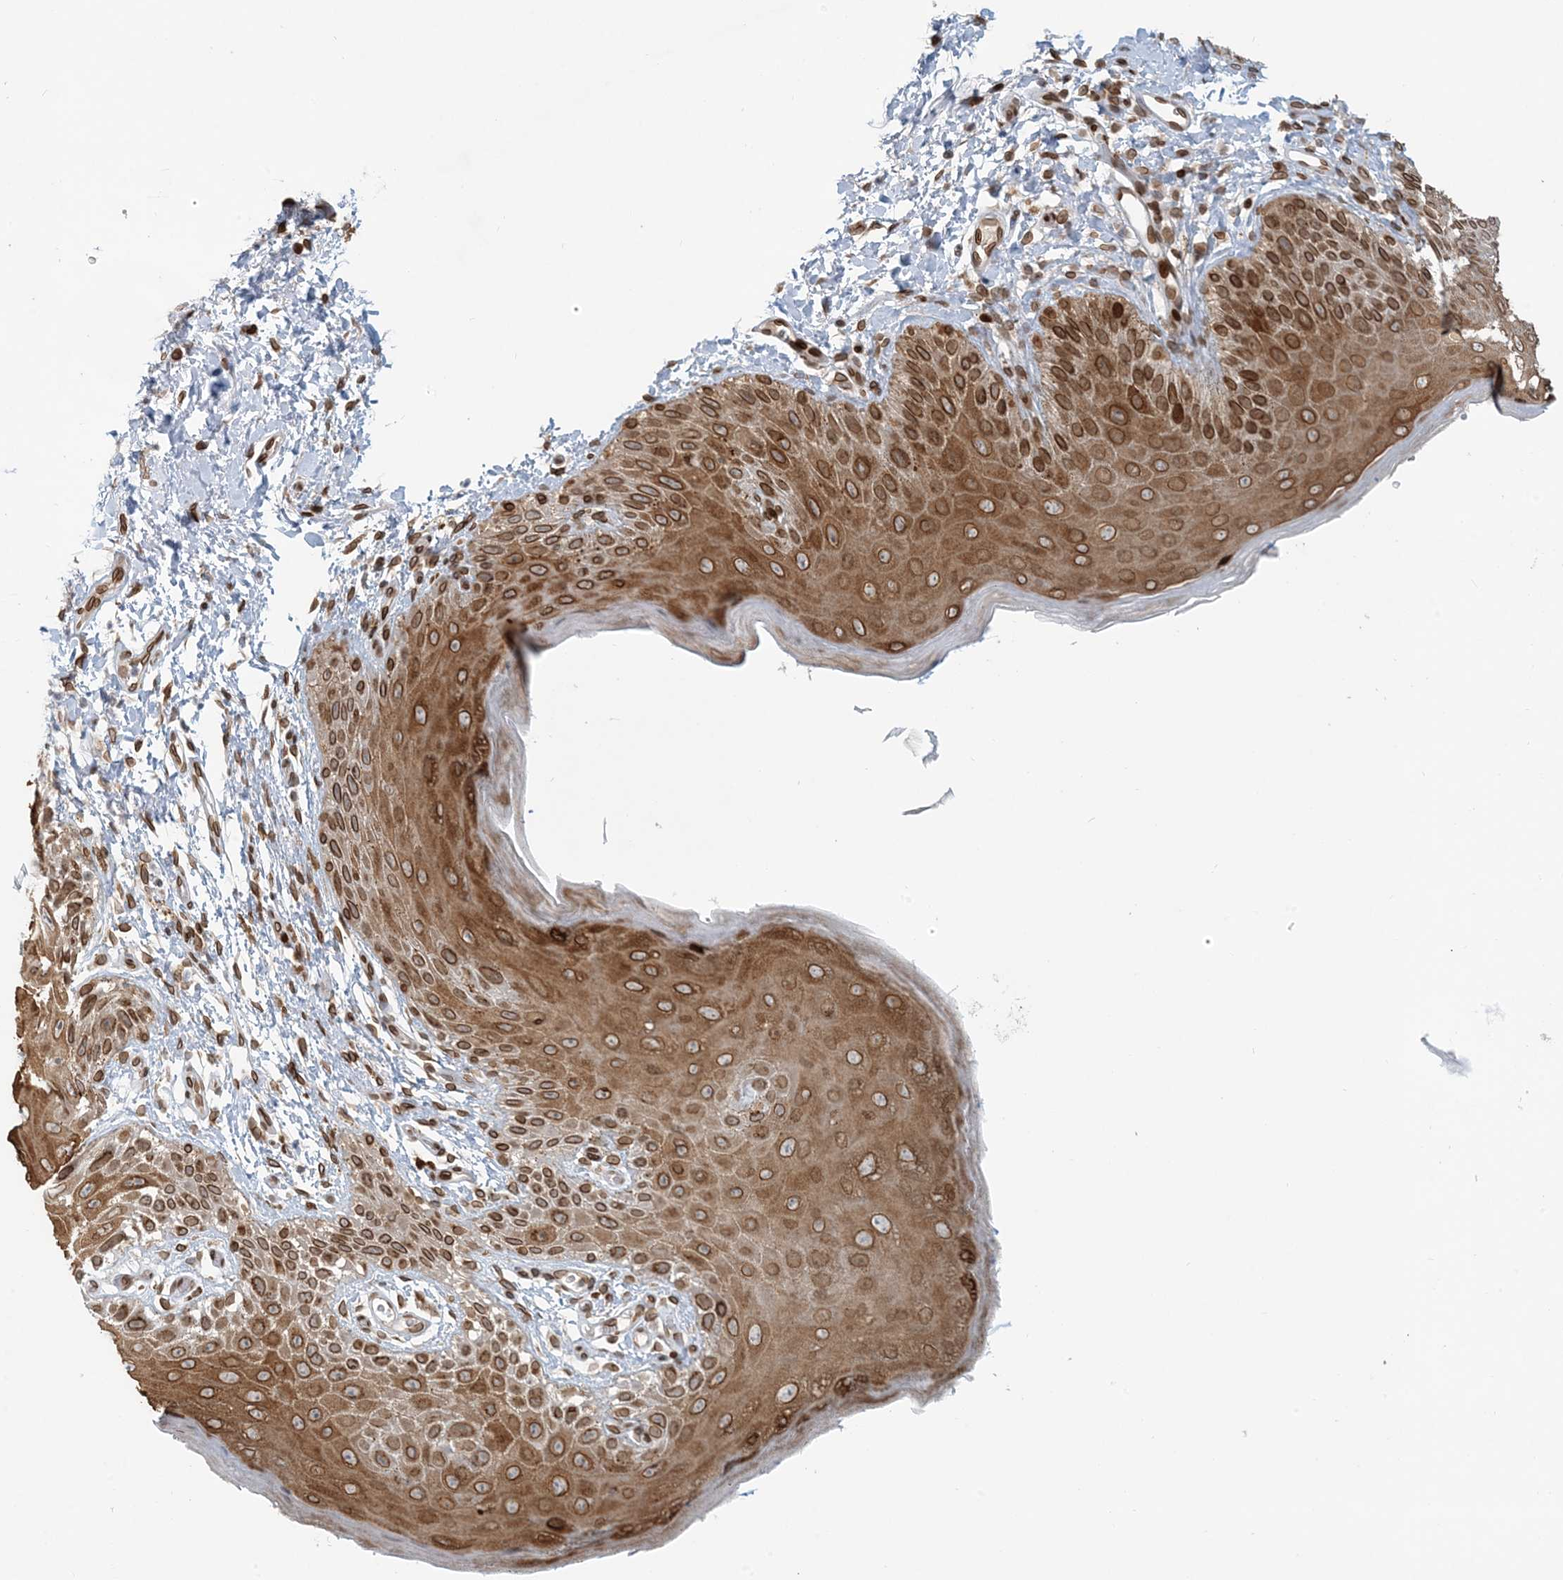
{"staining": {"intensity": "moderate", "quantity": ">75%", "location": "cytoplasmic/membranous,nuclear"}, "tissue": "skin", "cell_type": "Epidermal cells", "image_type": "normal", "snomed": [{"axis": "morphology", "description": "Normal tissue, NOS"}, {"axis": "topography", "description": "Anal"}], "caption": "The histopathology image demonstrates staining of normal skin, revealing moderate cytoplasmic/membranous,nuclear protein expression (brown color) within epidermal cells.", "gene": "SLC35A2", "patient": {"sex": "male", "age": 44}}